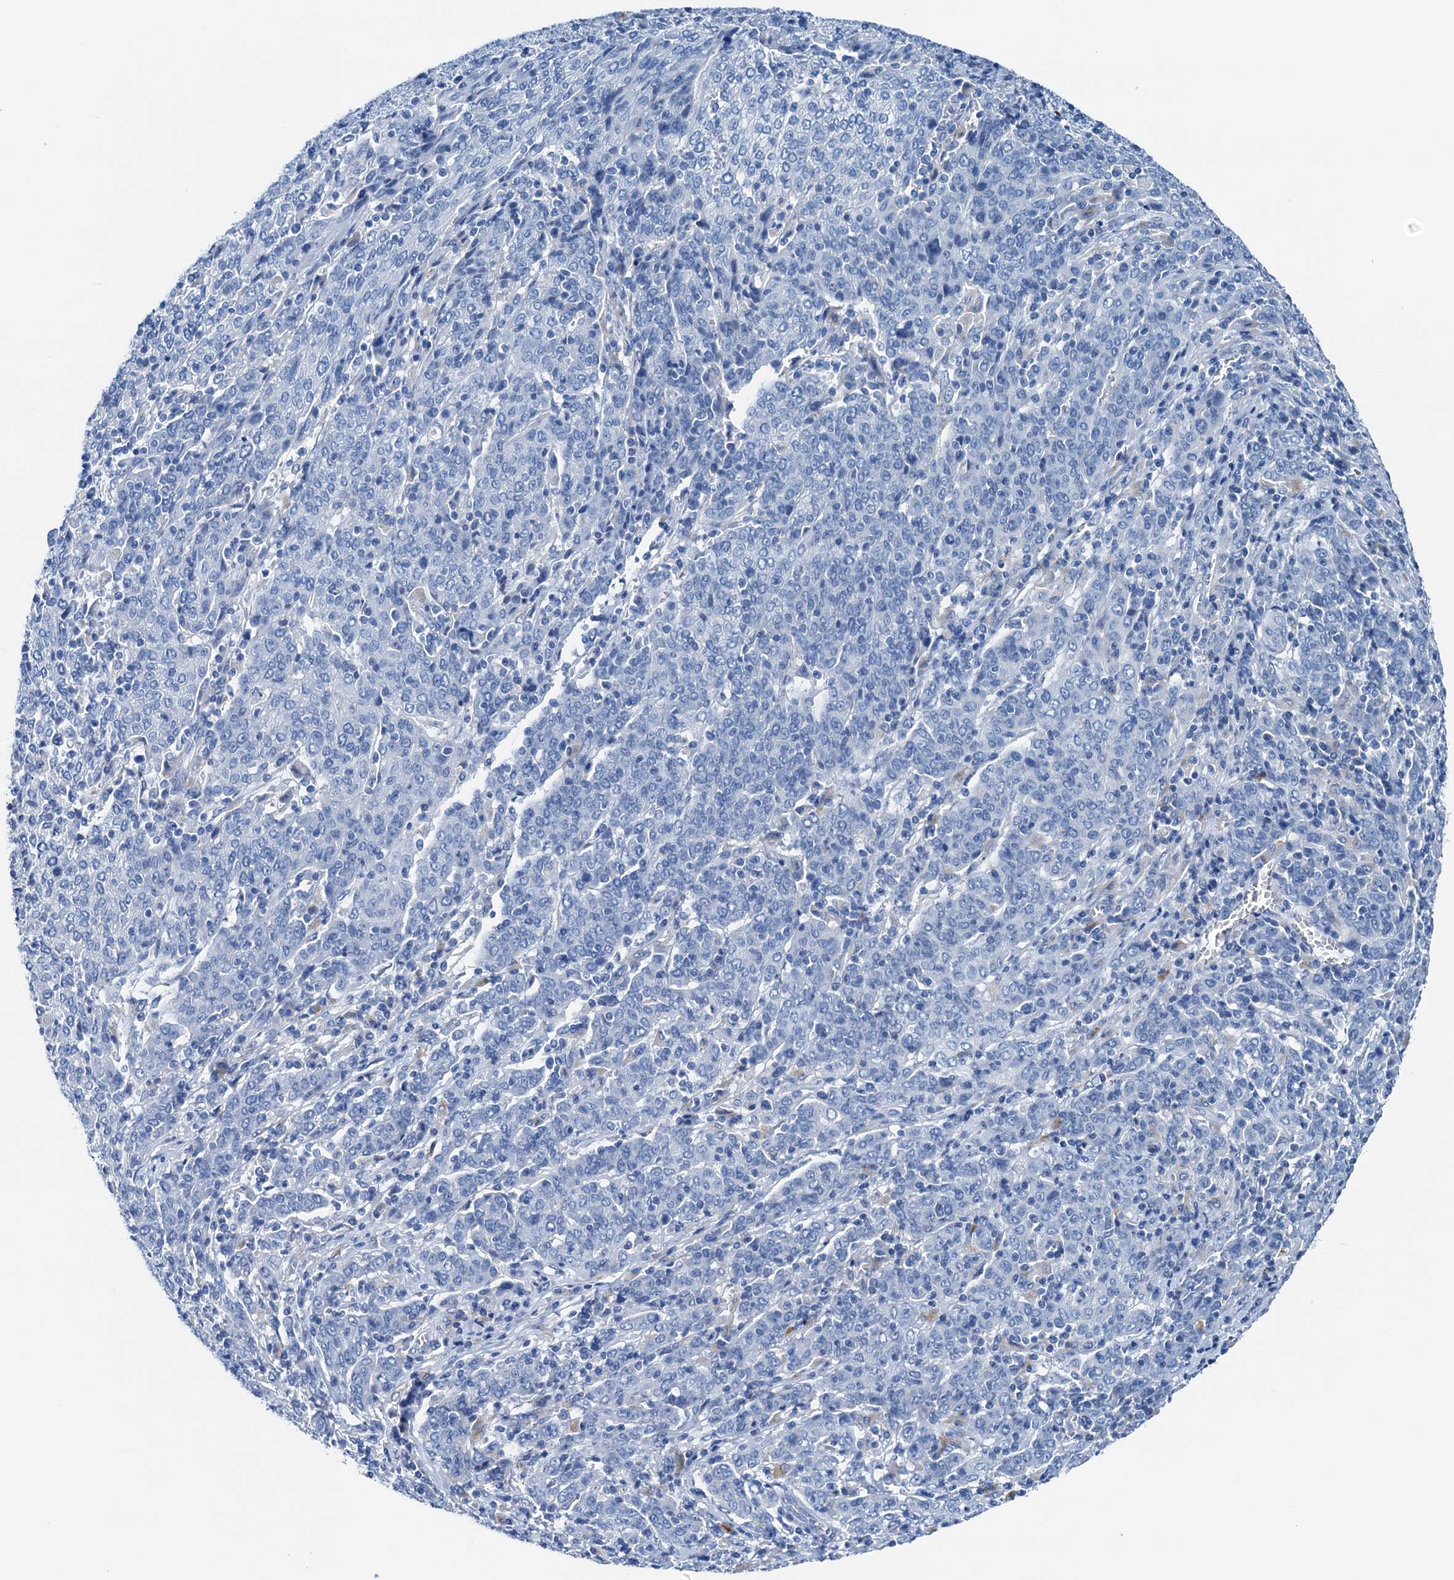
{"staining": {"intensity": "negative", "quantity": "none", "location": "none"}, "tissue": "cervical cancer", "cell_type": "Tumor cells", "image_type": "cancer", "snomed": [{"axis": "morphology", "description": "Squamous cell carcinoma, NOS"}, {"axis": "topography", "description": "Cervix"}], "caption": "The immunohistochemistry image has no significant expression in tumor cells of cervical cancer (squamous cell carcinoma) tissue. The staining is performed using DAB brown chromogen with nuclei counter-stained in using hematoxylin.", "gene": "C1QTNF4", "patient": {"sex": "female", "age": 67}}